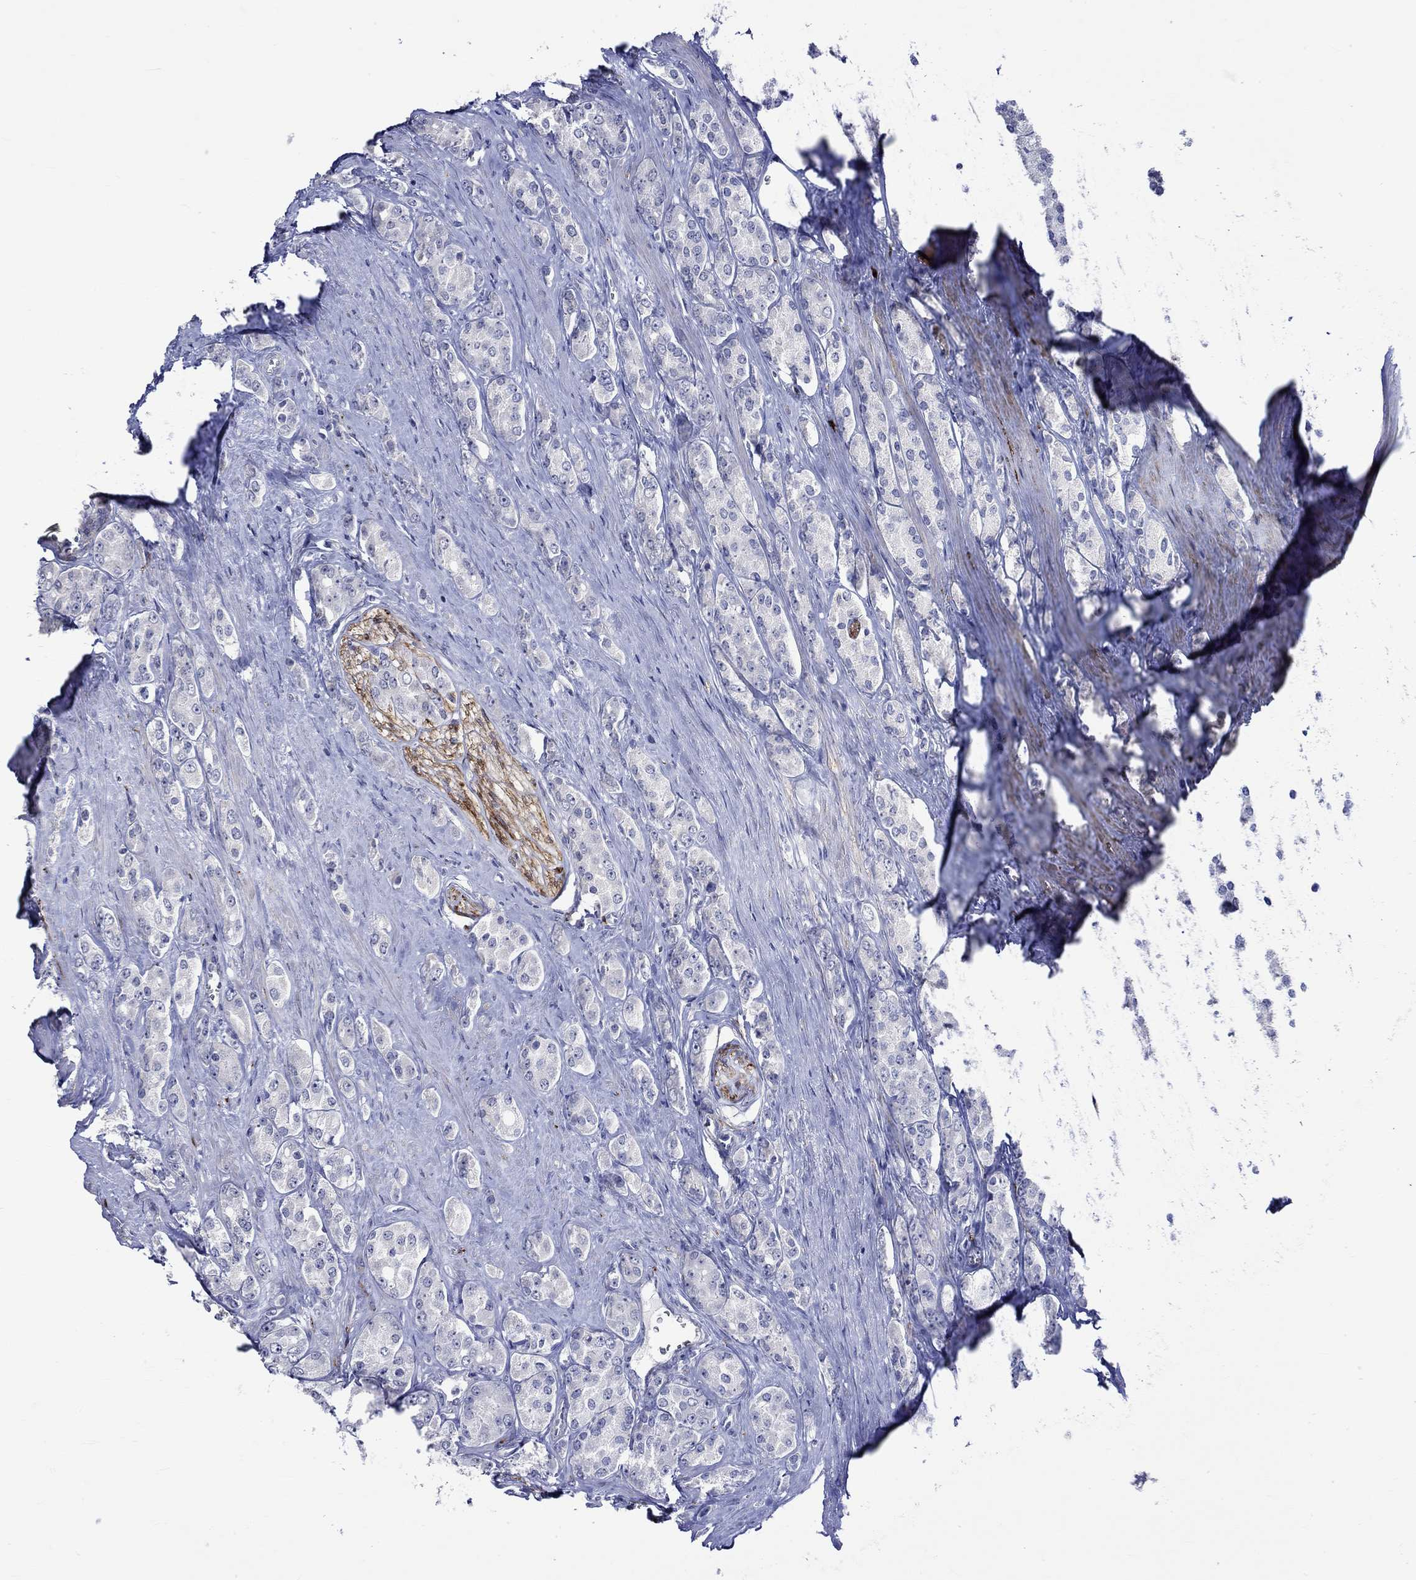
{"staining": {"intensity": "negative", "quantity": "none", "location": "none"}, "tissue": "prostate cancer", "cell_type": "Tumor cells", "image_type": "cancer", "snomed": [{"axis": "morphology", "description": "Adenocarcinoma, NOS"}, {"axis": "topography", "description": "Prostate"}], "caption": "Immunohistochemistry (IHC) of adenocarcinoma (prostate) demonstrates no staining in tumor cells. (Immunohistochemistry (IHC), brightfield microscopy, high magnification).", "gene": "CRYAB", "patient": {"sex": "male", "age": 67}}